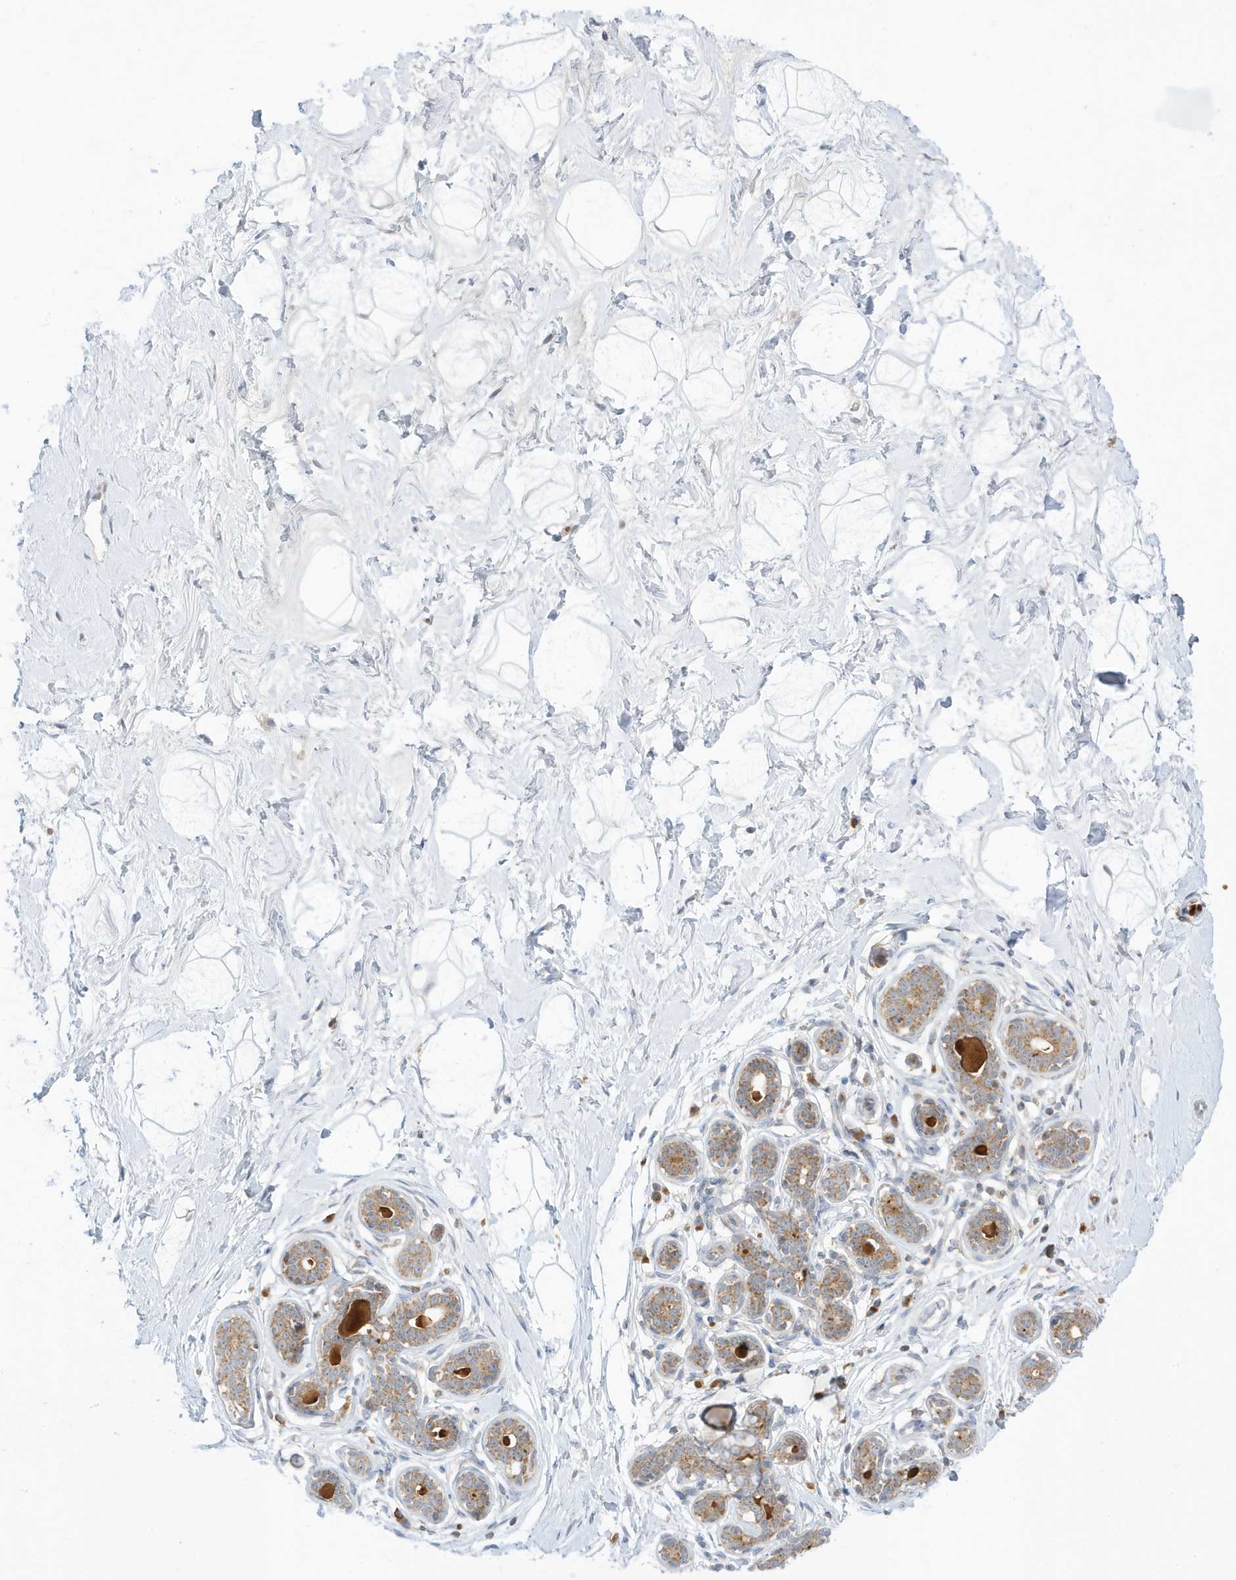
{"staining": {"intensity": "negative", "quantity": "none", "location": "none"}, "tissue": "breast", "cell_type": "Adipocytes", "image_type": "normal", "snomed": [{"axis": "morphology", "description": "Normal tissue, NOS"}, {"axis": "morphology", "description": "Adenoma, NOS"}, {"axis": "topography", "description": "Breast"}], "caption": "High power microscopy micrograph of an immunohistochemistry histopathology image of benign breast, revealing no significant expression in adipocytes.", "gene": "NPPC", "patient": {"sex": "female", "age": 23}}